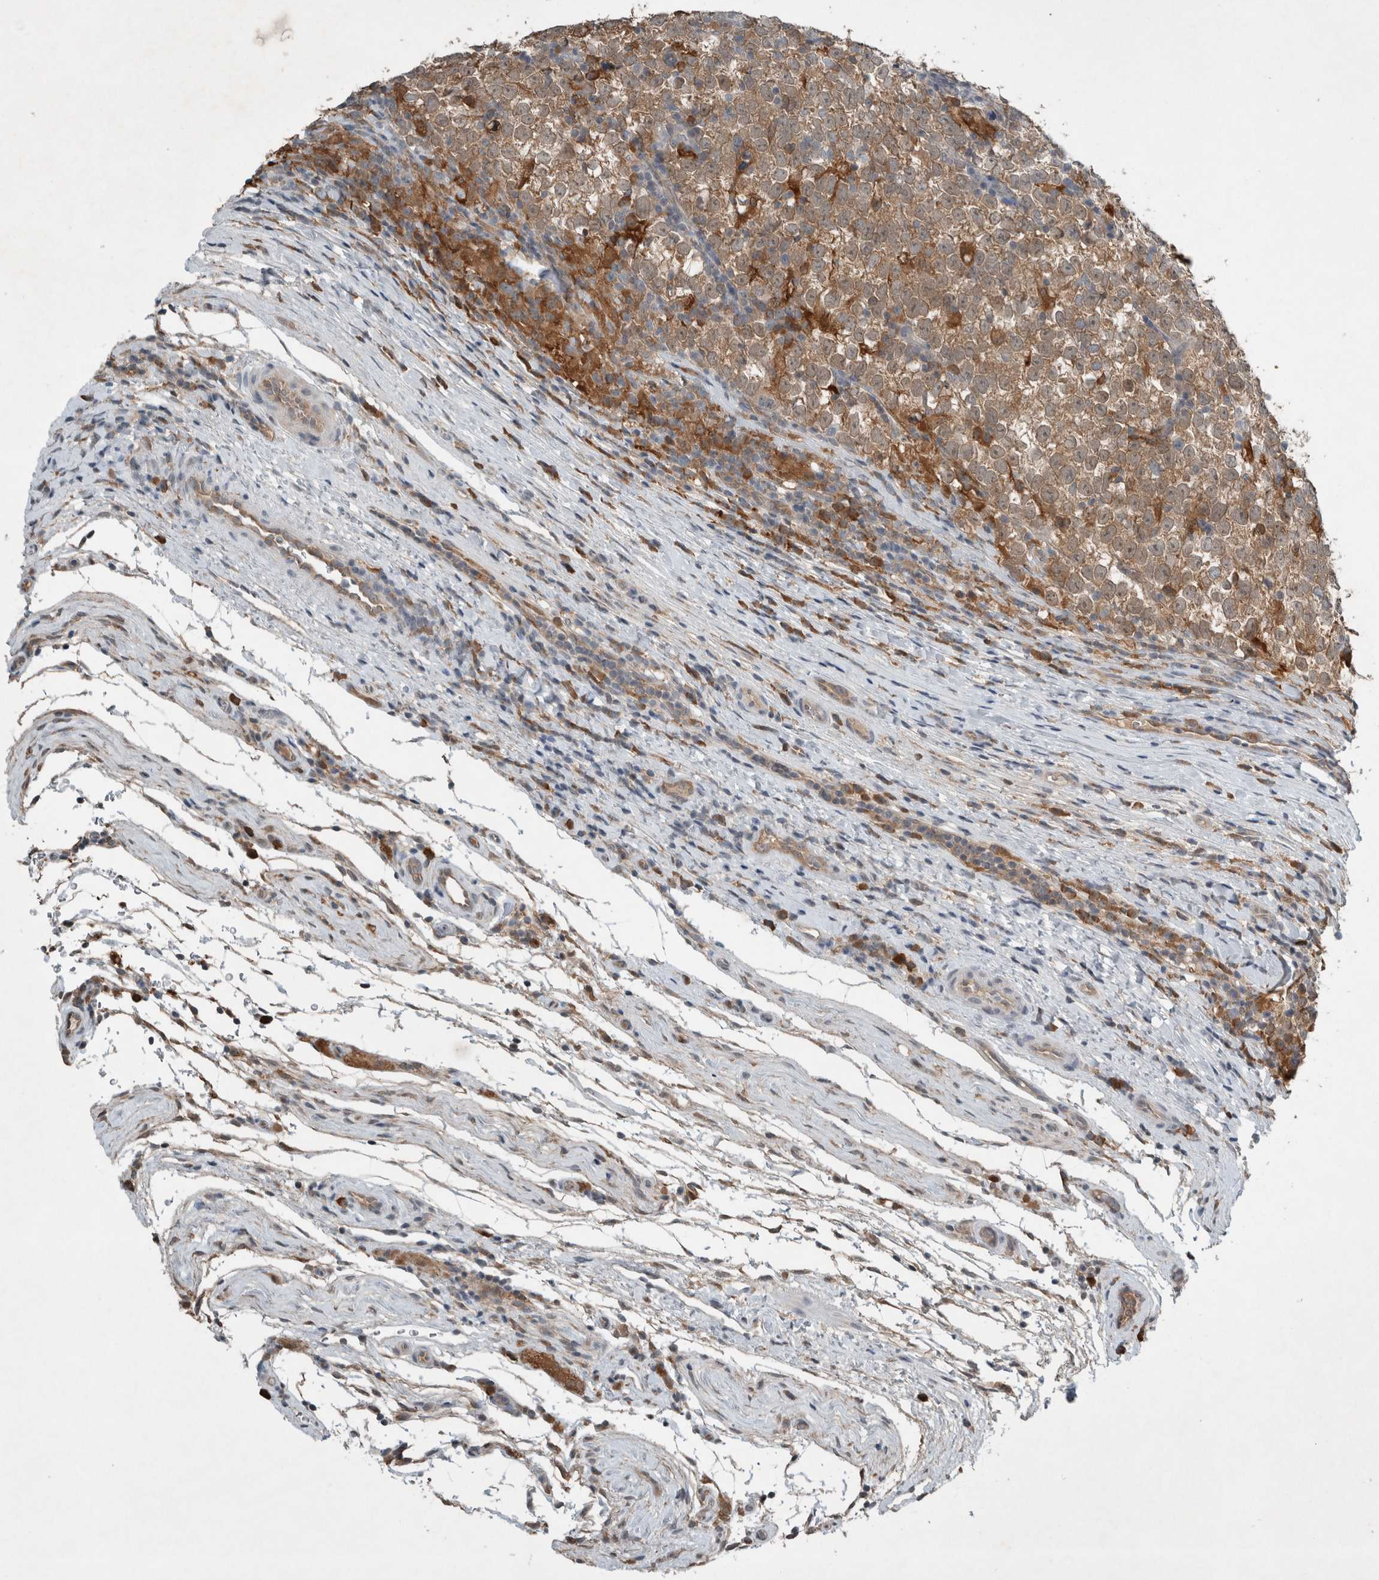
{"staining": {"intensity": "moderate", "quantity": ">75%", "location": "cytoplasmic/membranous,nuclear"}, "tissue": "testis cancer", "cell_type": "Tumor cells", "image_type": "cancer", "snomed": [{"axis": "morphology", "description": "Normal tissue, NOS"}, {"axis": "morphology", "description": "Seminoma, NOS"}, {"axis": "topography", "description": "Testis"}], "caption": "Immunohistochemical staining of human testis cancer exhibits medium levels of moderate cytoplasmic/membranous and nuclear expression in about >75% of tumor cells.", "gene": "RALGDS", "patient": {"sex": "male", "age": 43}}